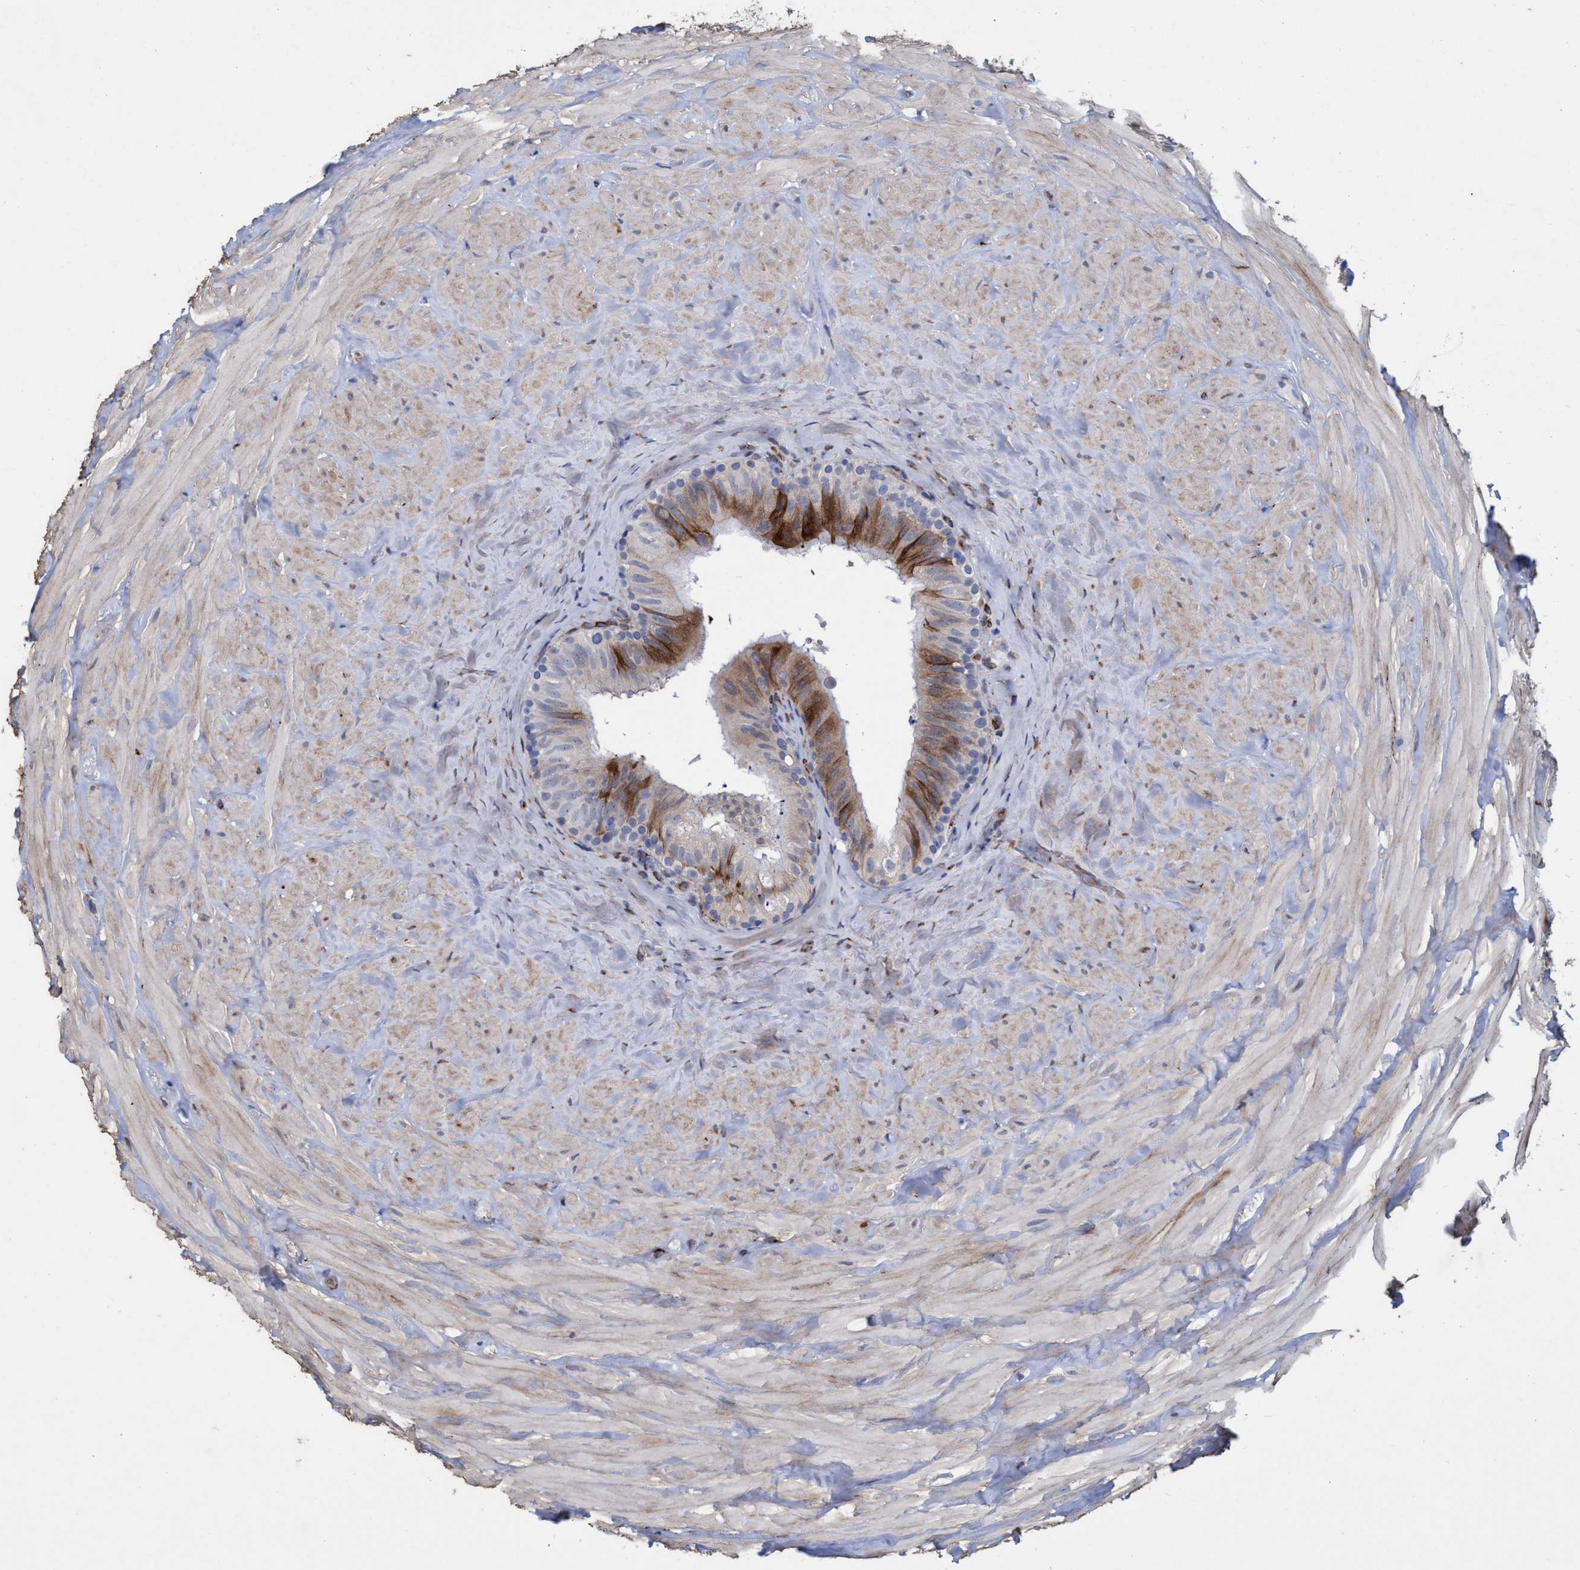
{"staining": {"intensity": "moderate", "quantity": "<25%", "location": "cytoplasmic/membranous"}, "tissue": "epididymis", "cell_type": "Glandular cells", "image_type": "normal", "snomed": [{"axis": "morphology", "description": "Normal tissue, NOS"}, {"axis": "topography", "description": "Ureter, NOS"}], "caption": "Immunohistochemical staining of normal human epididymis demonstrates low levels of moderate cytoplasmic/membranous expression in about <25% of glandular cells. The staining is performed using DAB brown chromogen to label protein expression. The nuclei are counter-stained blue using hematoxylin.", "gene": "SLC43A2", "patient": {"sex": "male", "age": 61}}